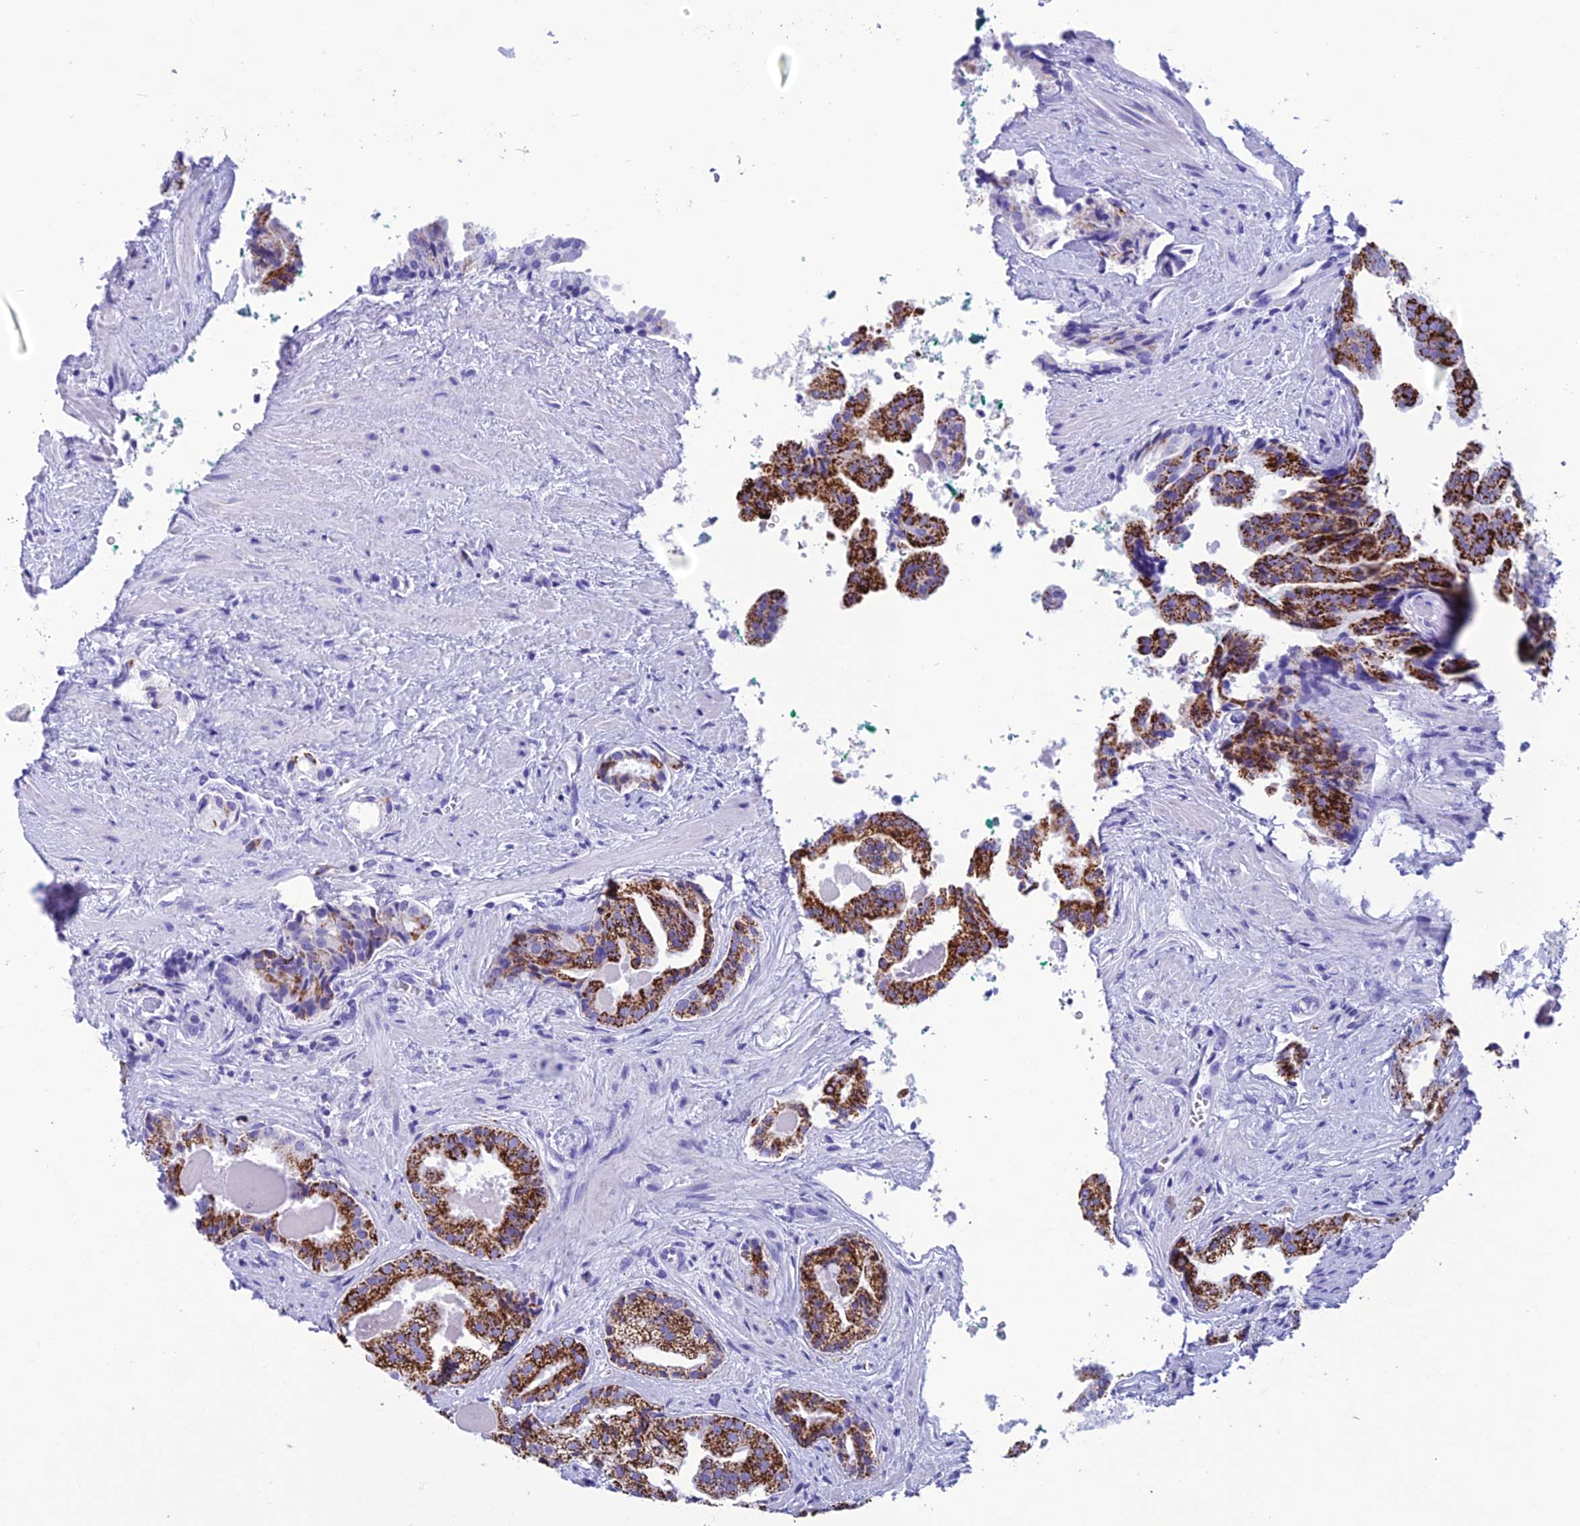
{"staining": {"intensity": "strong", "quantity": ">75%", "location": "cytoplasmic/membranous"}, "tissue": "prostate cancer", "cell_type": "Tumor cells", "image_type": "cancer", "snomed": [{"axis": "morphology", "description": "Adenocarcinoma, High grade"}, {"axis": "topography", "description": "Prostate"}], "caption": "A histopathology image of human prostate cancer stained for a protein shows strong cytoplasmic/membranous brown staining in tumor cells.", "gene": "TRAM1L1", "patient": {"sex": "male", "age": 60}}